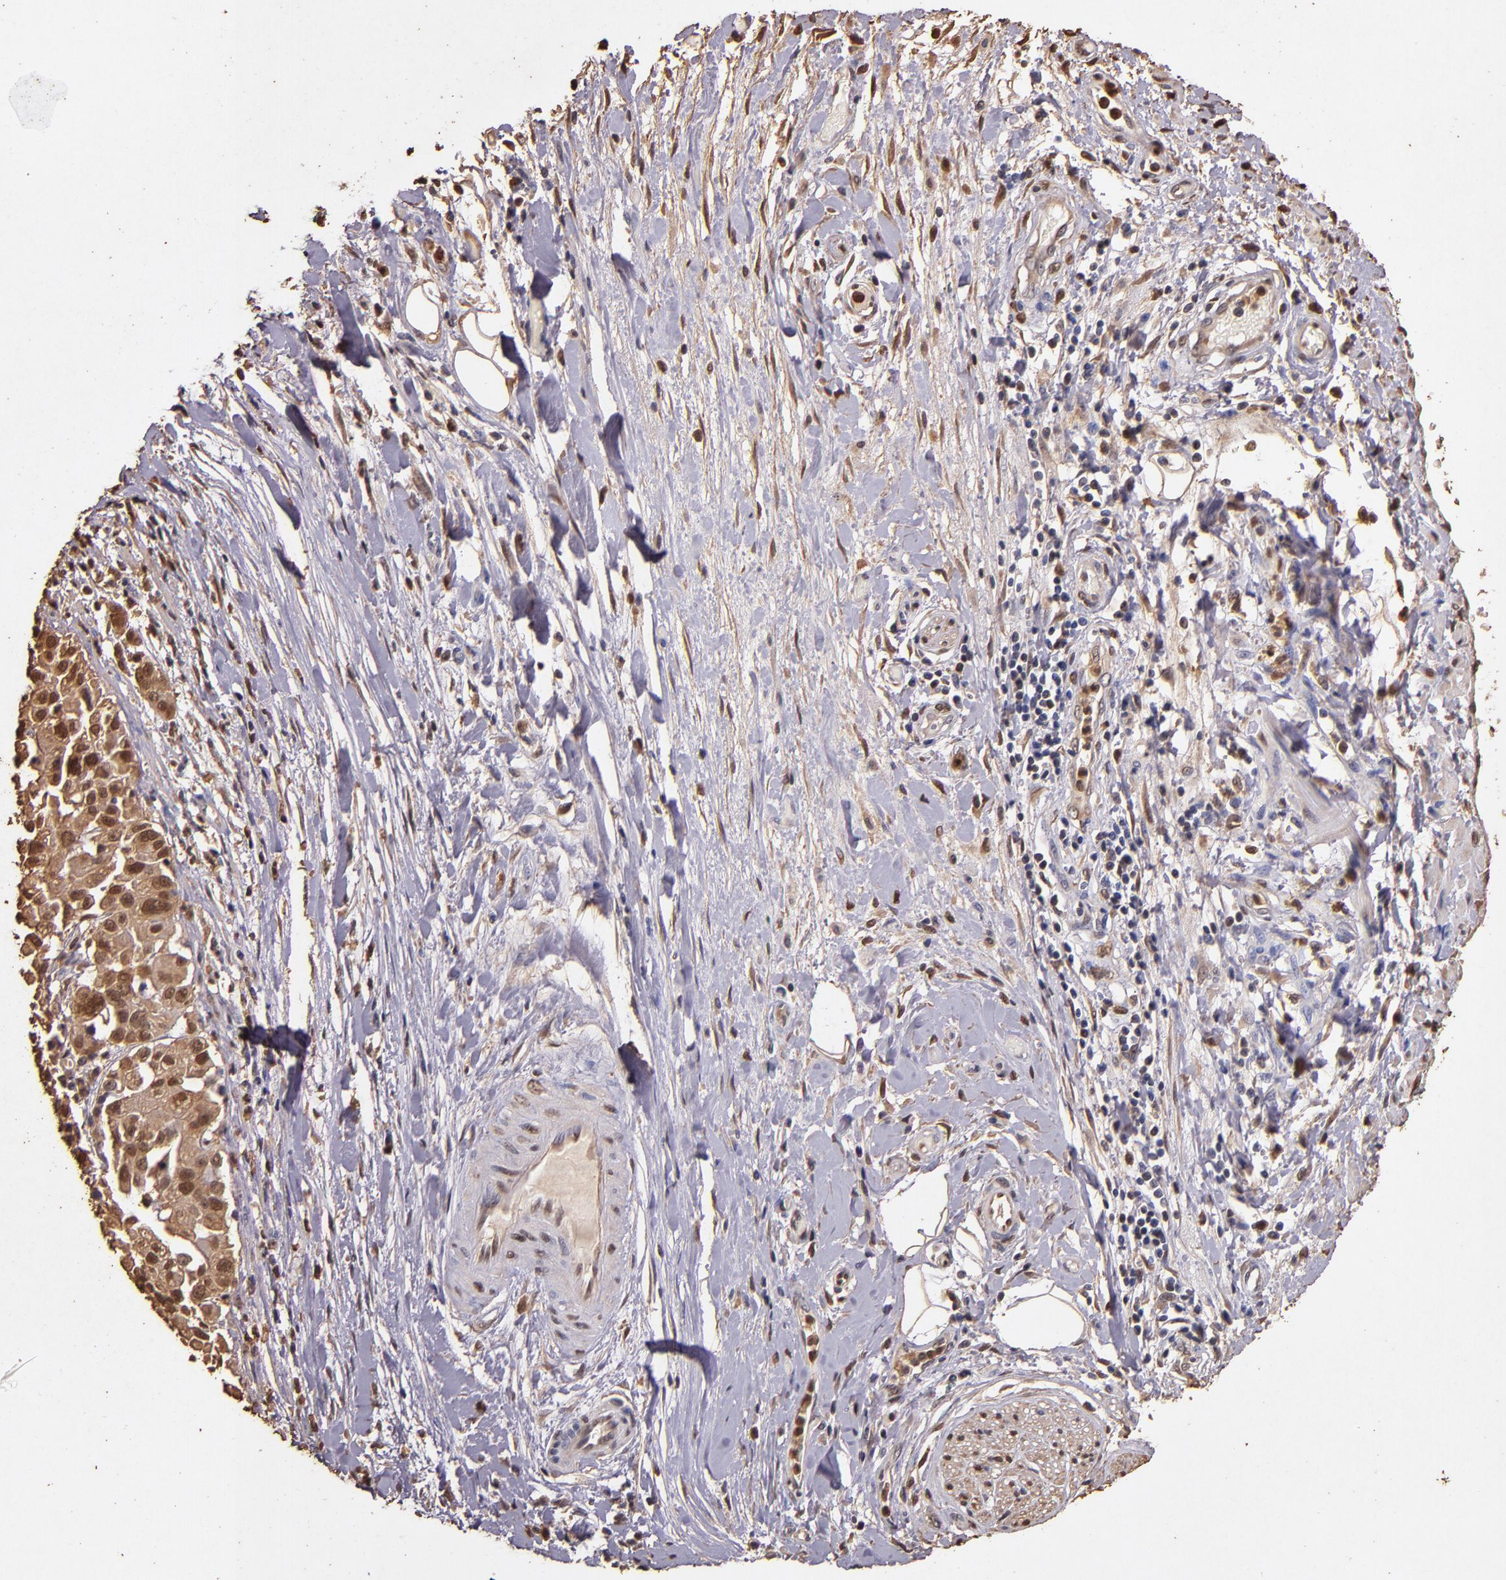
{"staining": {"intensity": "moderate", "quantity": ">75%", "location": "cytoplasmic/membranous,nuclear"}, "tissue": "pancreatic cancer", "cell_type": "Tumor cells", "image_type": "cancer", "snomed": [{"axis": "morphology", "description": "Adenocarcinoma, NOS"}, {"axis": "topography", "description": "Pancreas"}], "caption": "Moderate cytoplasmic/membranous and nuclear protein staining is present in about >75% of tumor cells in pancreatic adenocarcinoma. (DAB = brown stain, brightfield microscopy at high magnification).", "gene": "S100A6", "patient": {"sex": "female", "age": 52}}